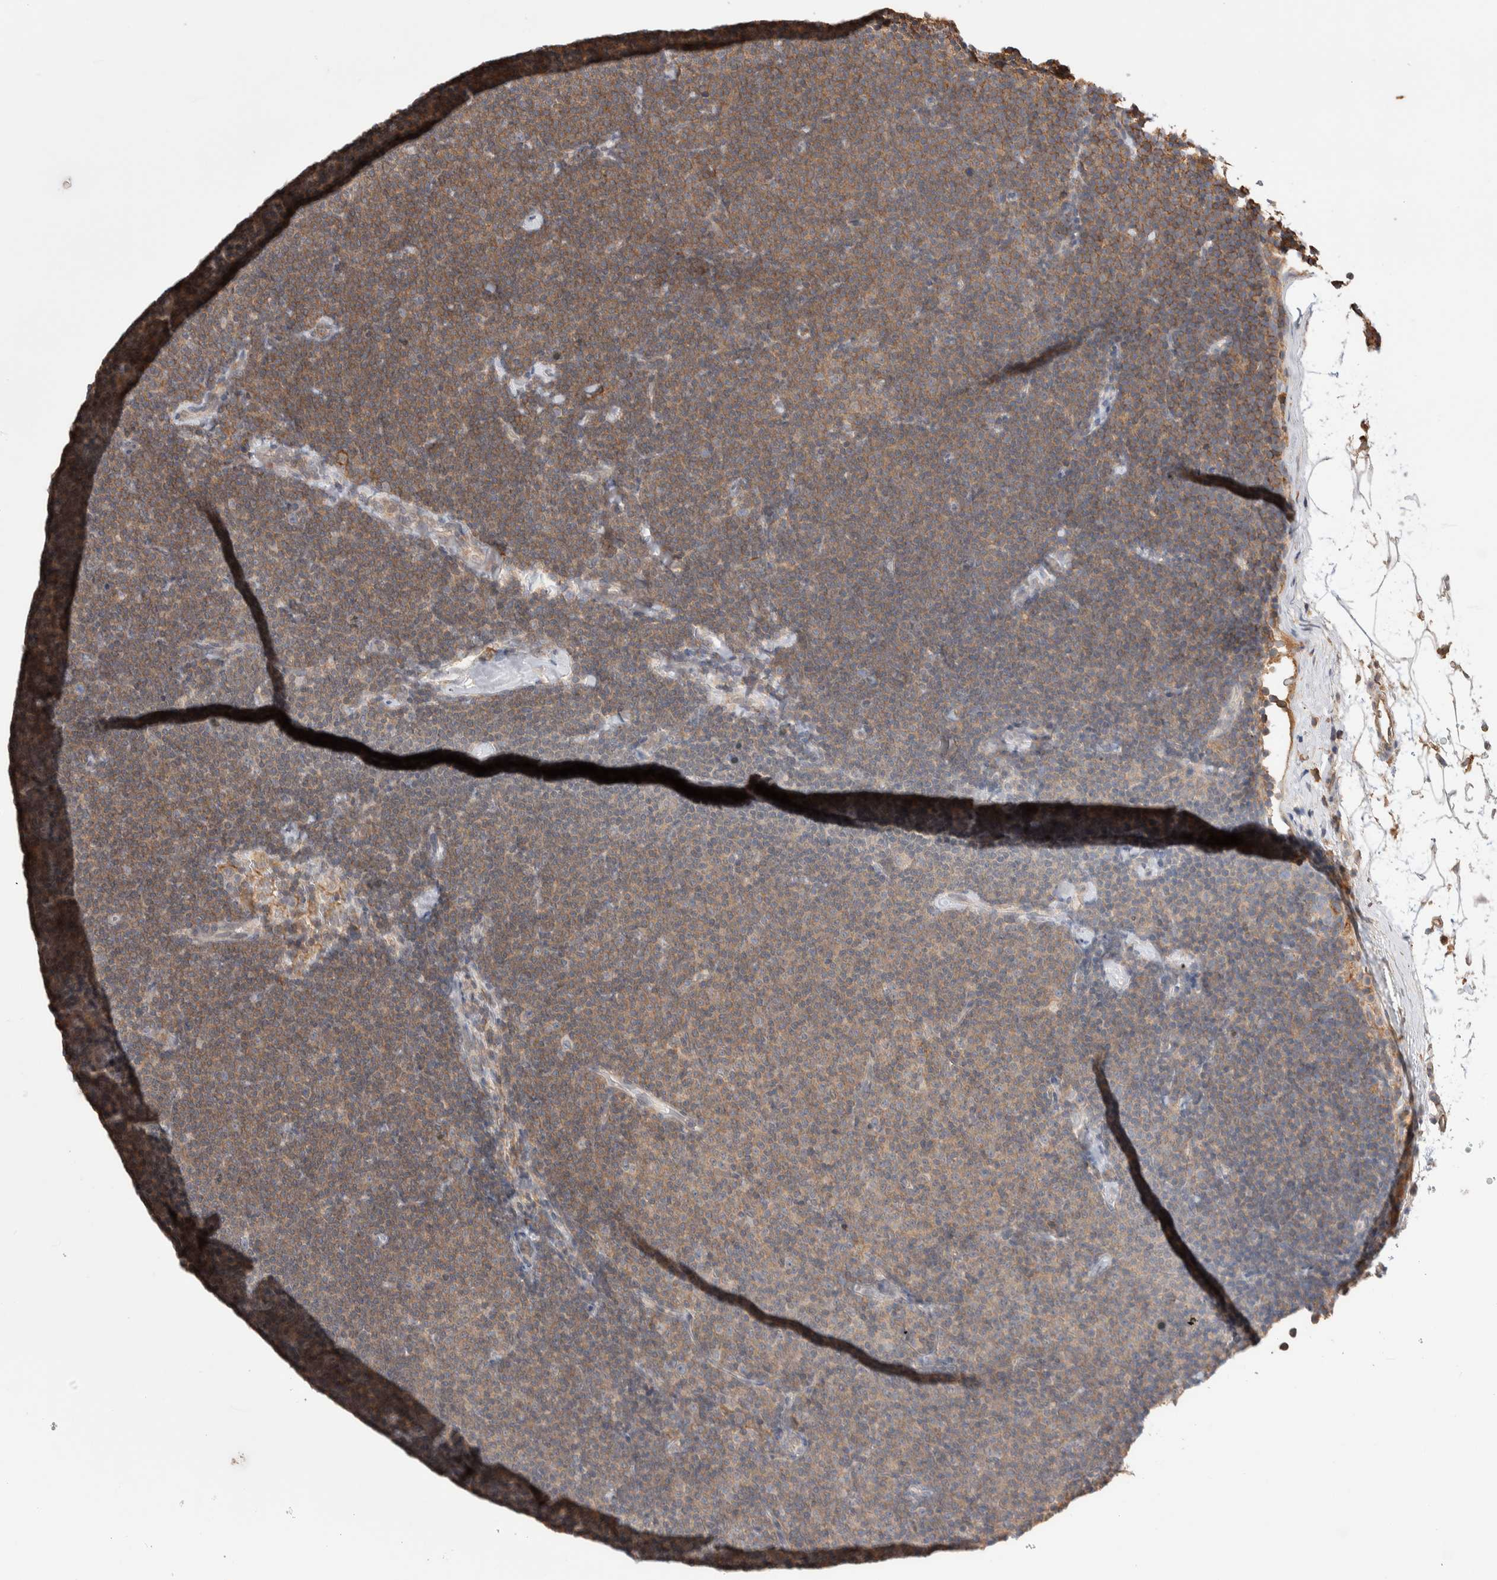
{"staining": {"intensity": "moderate", "quantity": ">75%", "location": "cytoplasmic/membranous"}, "tissue": "lymphoma", "cell_type": "Tumor cells", "image_type": "cancer", "snomed": [{"axis": "morphology", "description": "Malignant lymphoma, non-Hodgkin's type, Low grade"}, {"axis": "topography", "description": "Lymph node"}], "caption": "Immunohistochemical staining of human lymphoma displays medium levels of moderate cytoplasmic/membranous expression in approximately >75% of tumor cells.", "gene": "ZNF704", "patient": {"sex": "female", "age": 53}}